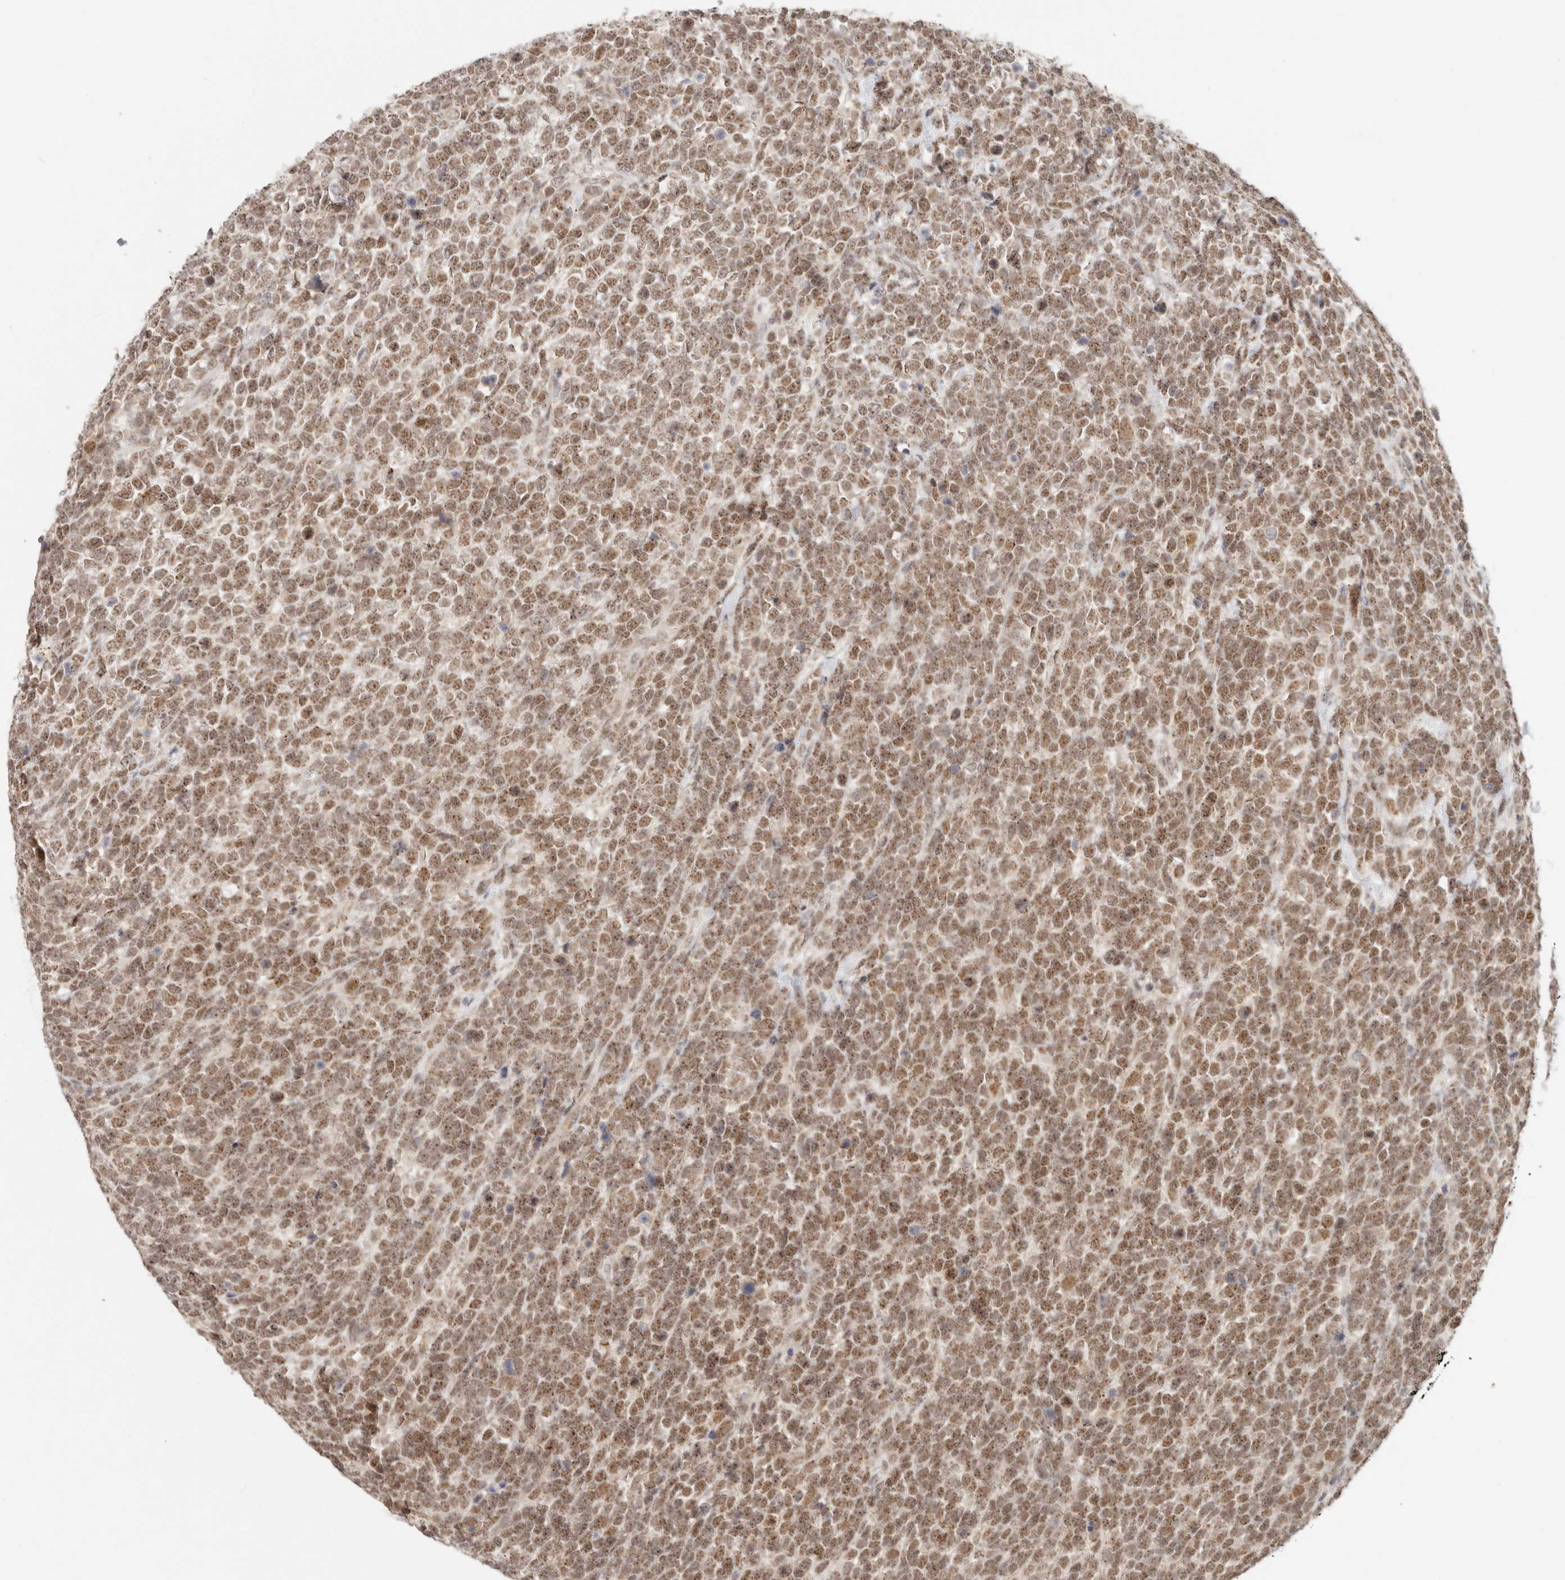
{"staining": {"intensity": "moderate", "quantity": ">75%", "location": "nuclear"}, "tissue": "urothelial cancer", "cell_type": "Tumor cells", "image_type": "cancer", "snomed": [{"axis": "morphology", "description": "Urothelial carcinoma, High grade"}, {"axis": "topography", "description": "Urinary bladder"}], "caption": "Human urothelial carcinoma (high-grade) stained with a brown dye demonstrates moderate nuclear positive positivity in approximately >75% of tumor cells.", "gene": "INTS11", "patient": {"sex": "female", "age": 80}}